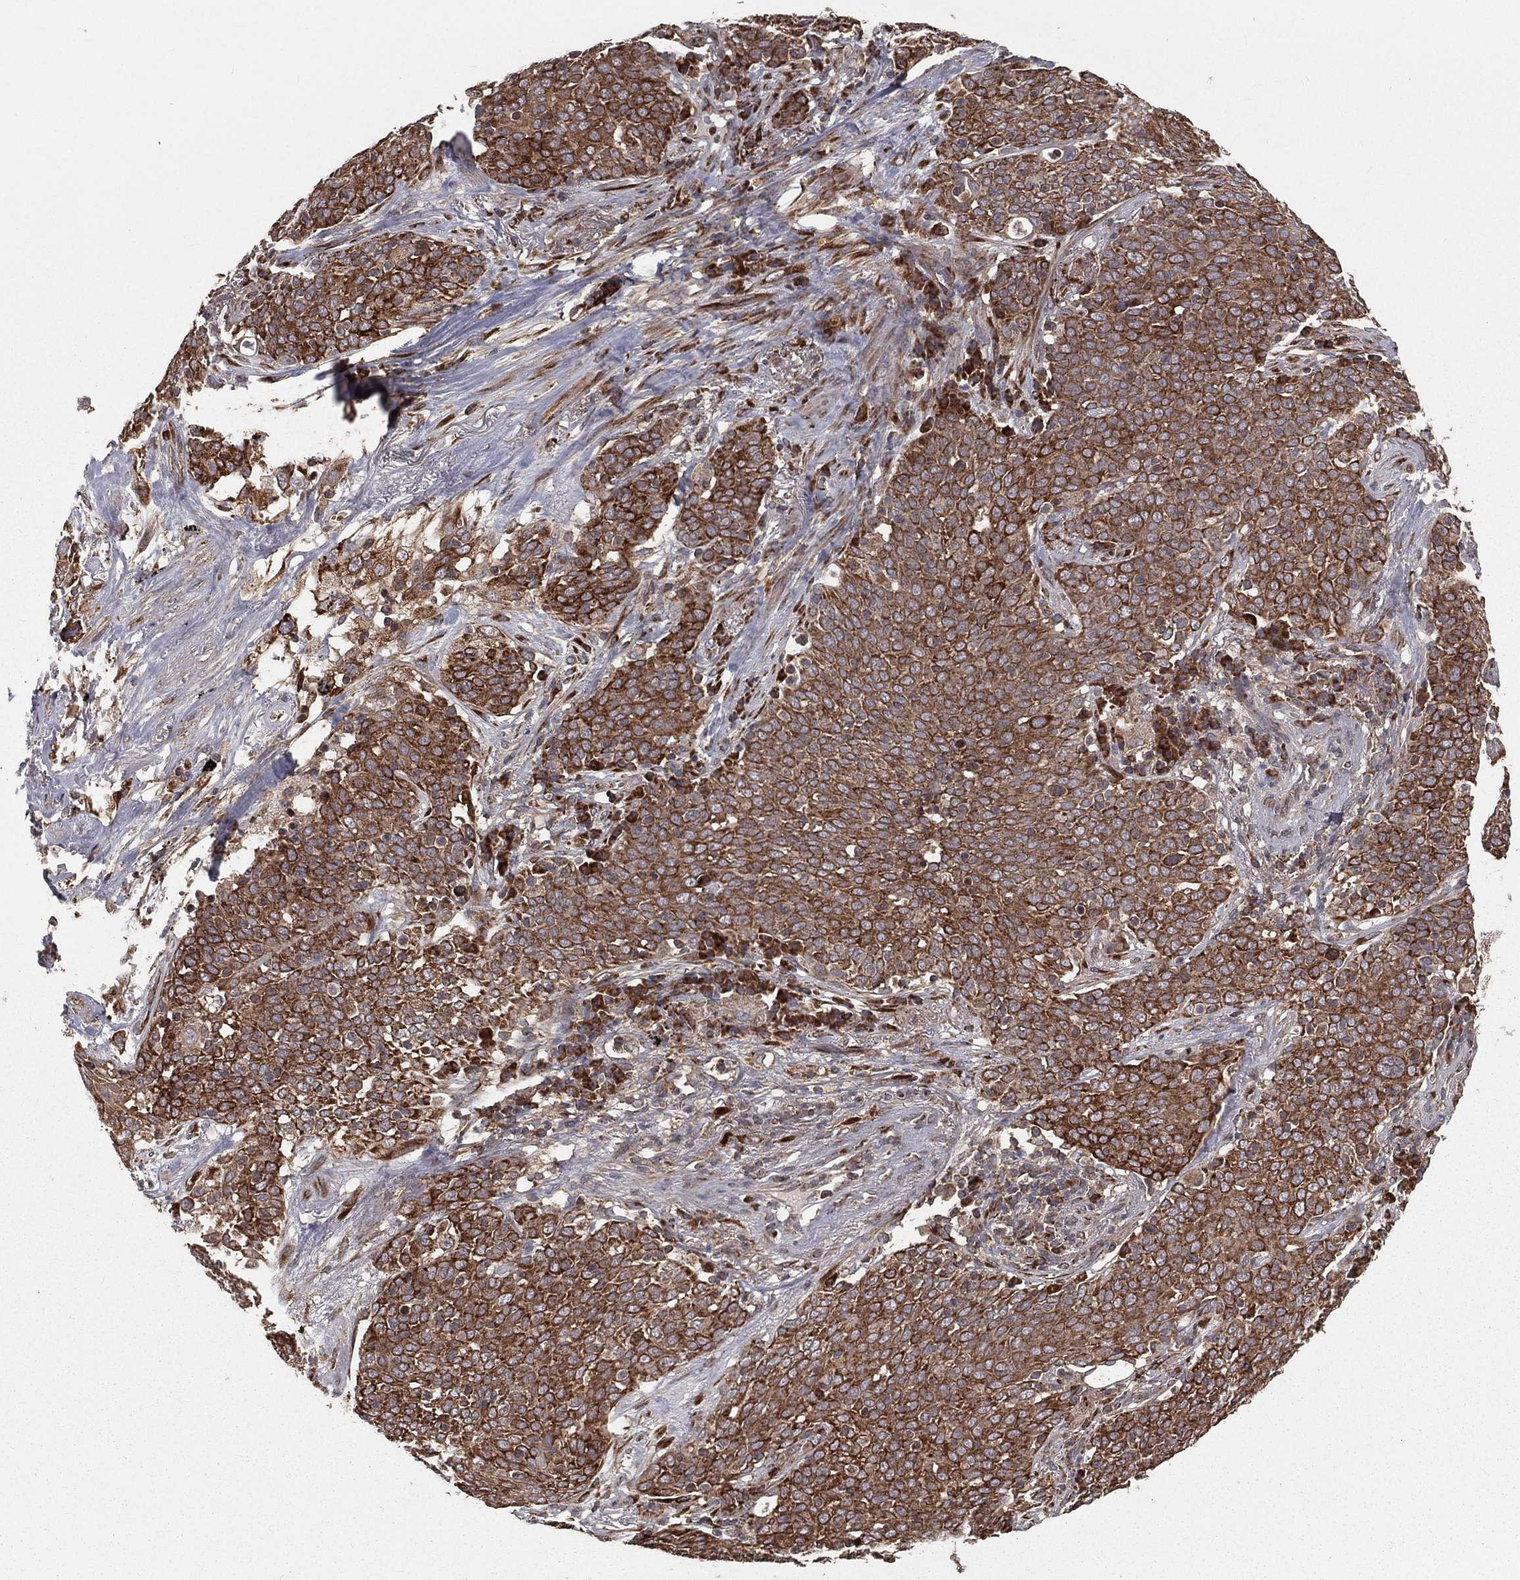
{"staining": {"intensity": "strong", "quantity": ">75%", "location": "cytoplasmic/membranous"}, "tissue": "lung cancer", "cell_type": "Tumor cells", "image_type": "cancer", "snomed": [{"axis": "morphology", "description": "Squamous cell carcinoma, NOS"}, {"axis": "topography", "description": "Lung"}], "caption": "This photomicrograph shows immunohistochemistry staining of human lung squamous cell carcinoma, with high strong cytoplasmic/membranous expression in about >75% of tumor cells.", "gene": "OLFML1", "patient": {"sex": "male", "age": 82}}